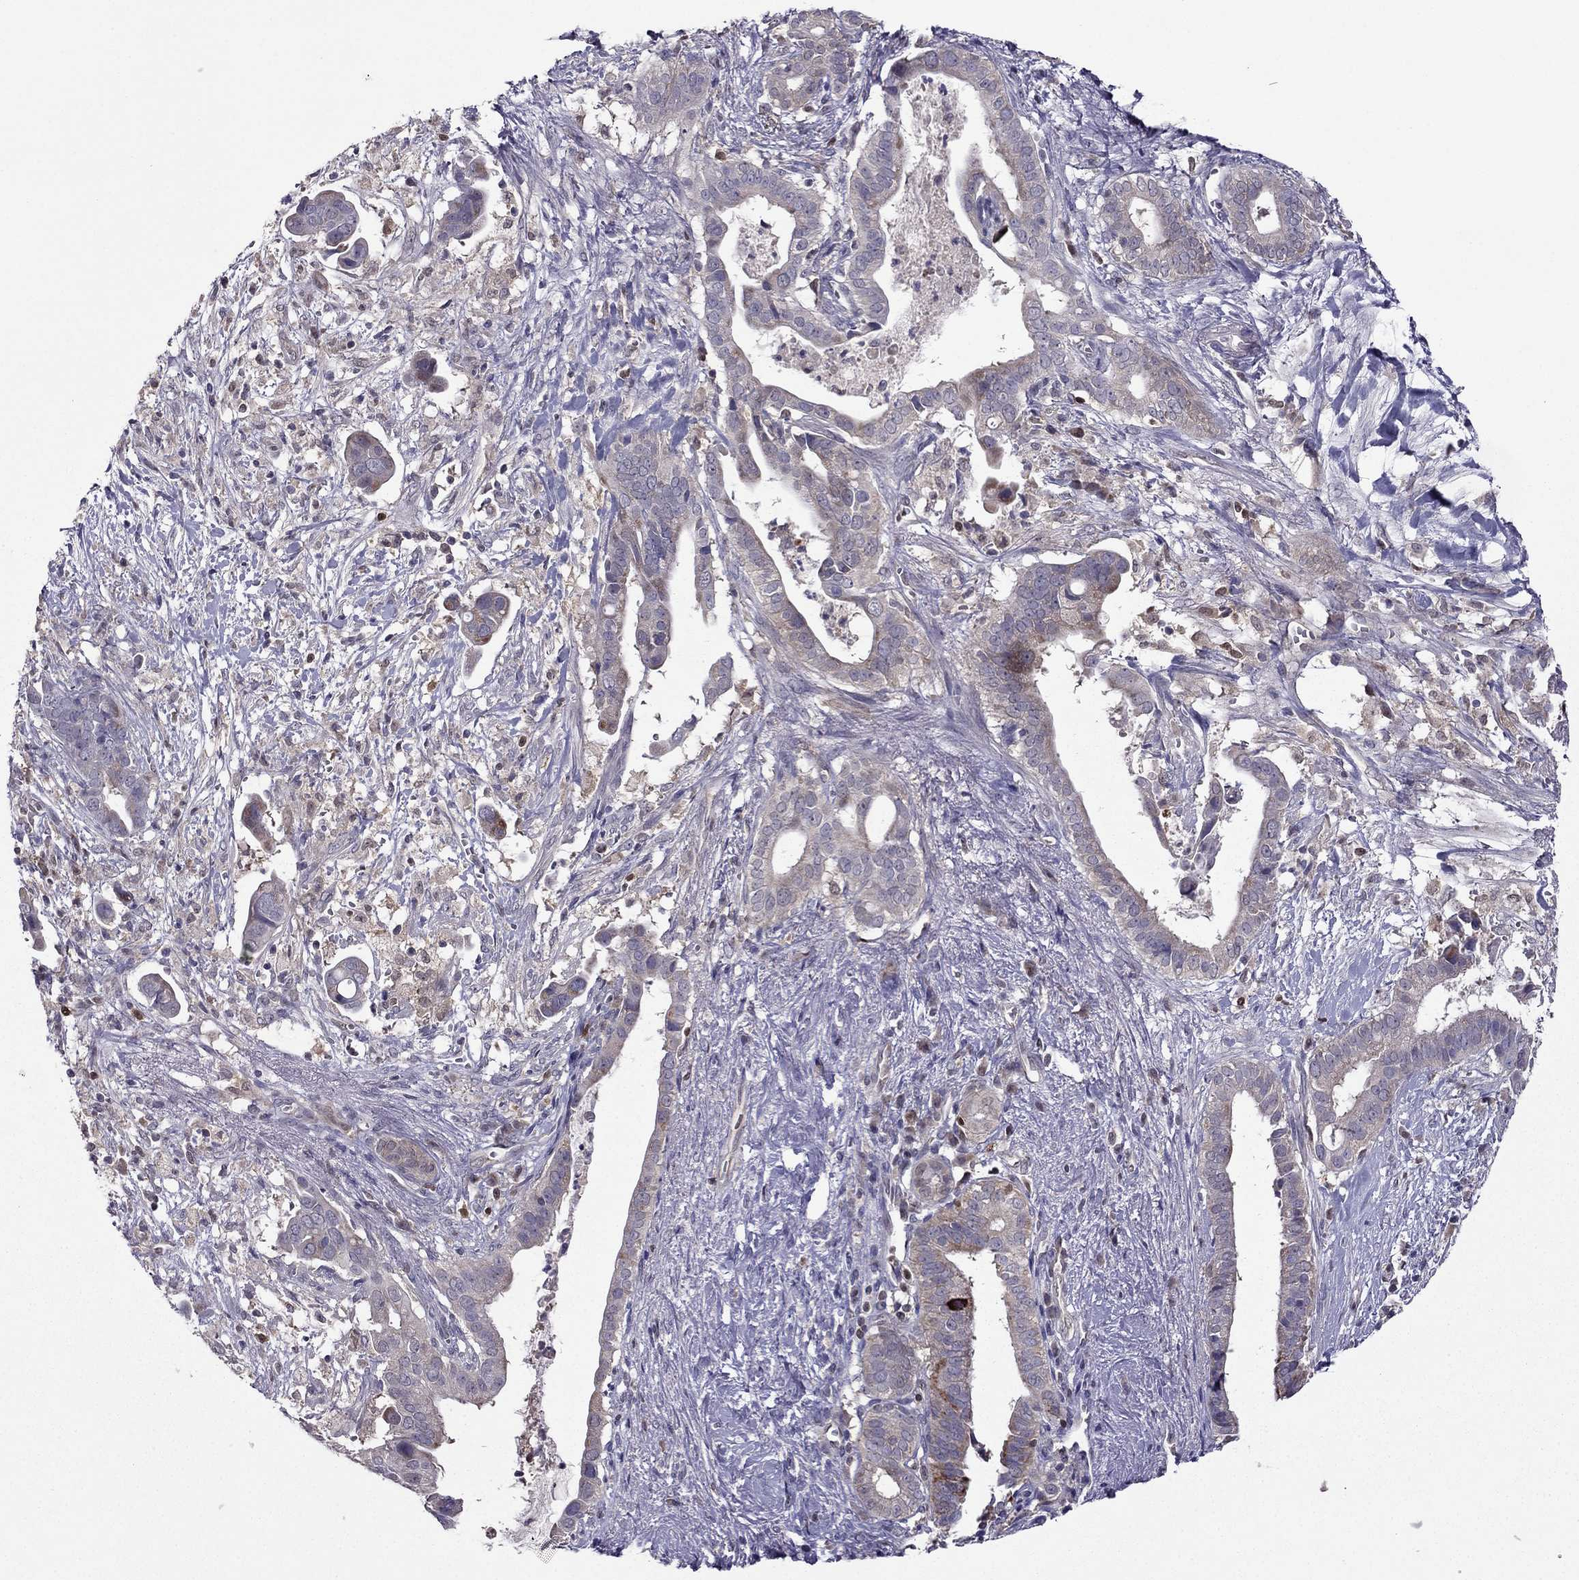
{"staining": {"intensity": "weak", "quantity": "25%-75%", "location": "cytoplasmic/membranous"}, "tissue": "pancreatic cancer", "cell_type": "Tumor cells", "image_type": "cancer", "snomed": [{"axis": "morphology", "description": "Adenocarcinoma, NOS"}, {"axis": "topography", "description": "Pancreas"}], "caption": "This histopathology image shows immunohistochemistry staining of human pancreatic cancer, with low weak cytoplasmic/membranous positivity in about 25%-75% of tumor cells.", "gene": "CDK5", "patient": {"sex": "male", "age": 61}}